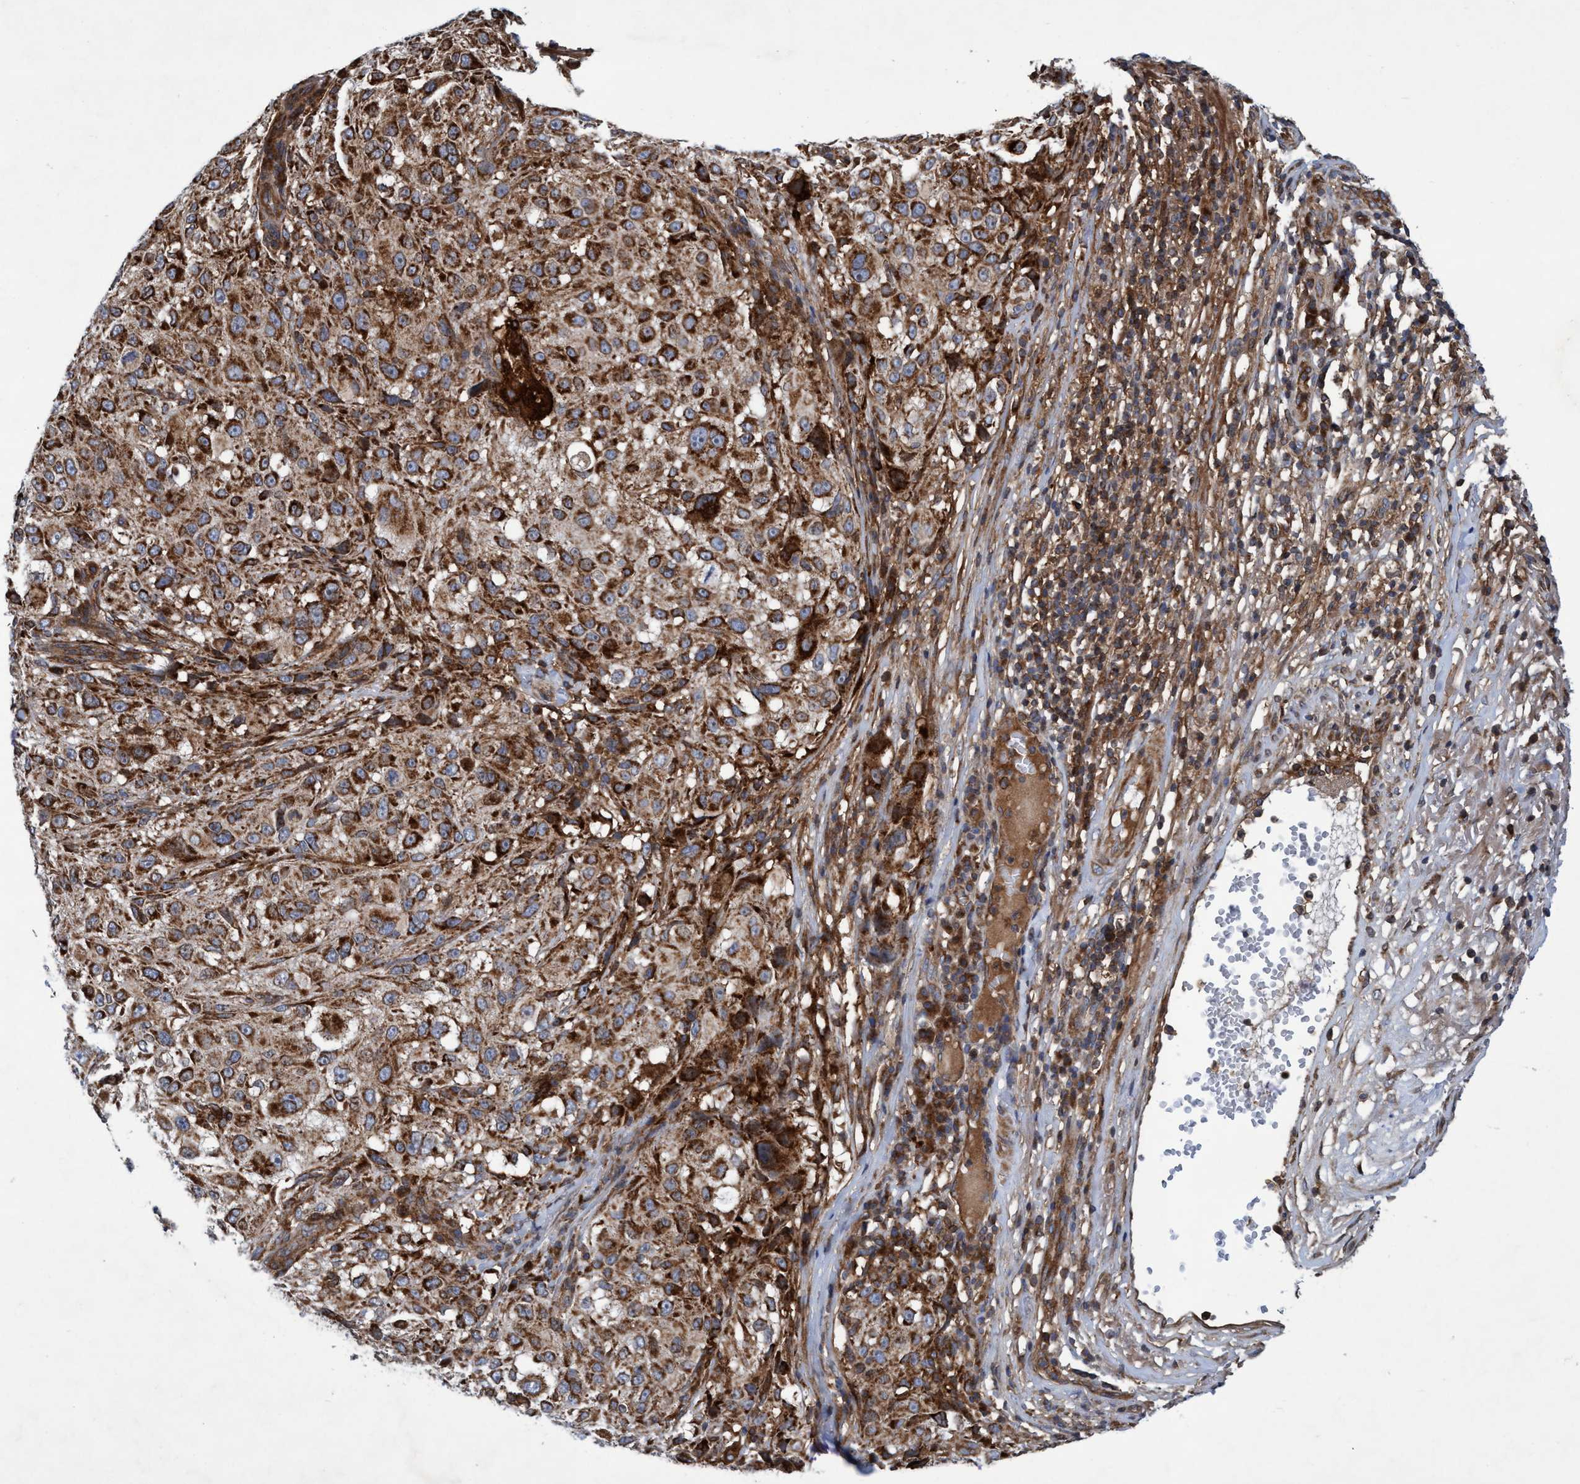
{"staining": {"intensity": "moderate", "quantity": ">75%", "location": "cytoplasmic/membranous"}, "tissue": "melanoma", "cell_type": "Tumor cells", "image_type": "cancer", "snomed": [{"axis": "morphology", "description": "Necrosis, NOS"}, {"axis": "morphology", "description": "Malignant melanoma, NOS"}, {"axis": "topography", "description": "Skin"}], "caption": "Protein staining of malignant melanoma tissue exhibits moderate cytoplasmic/membranous staining in about >75% of tumor cells.", "gene": "SLC16A3", "patient": {"sex": "female", "age": 87}}